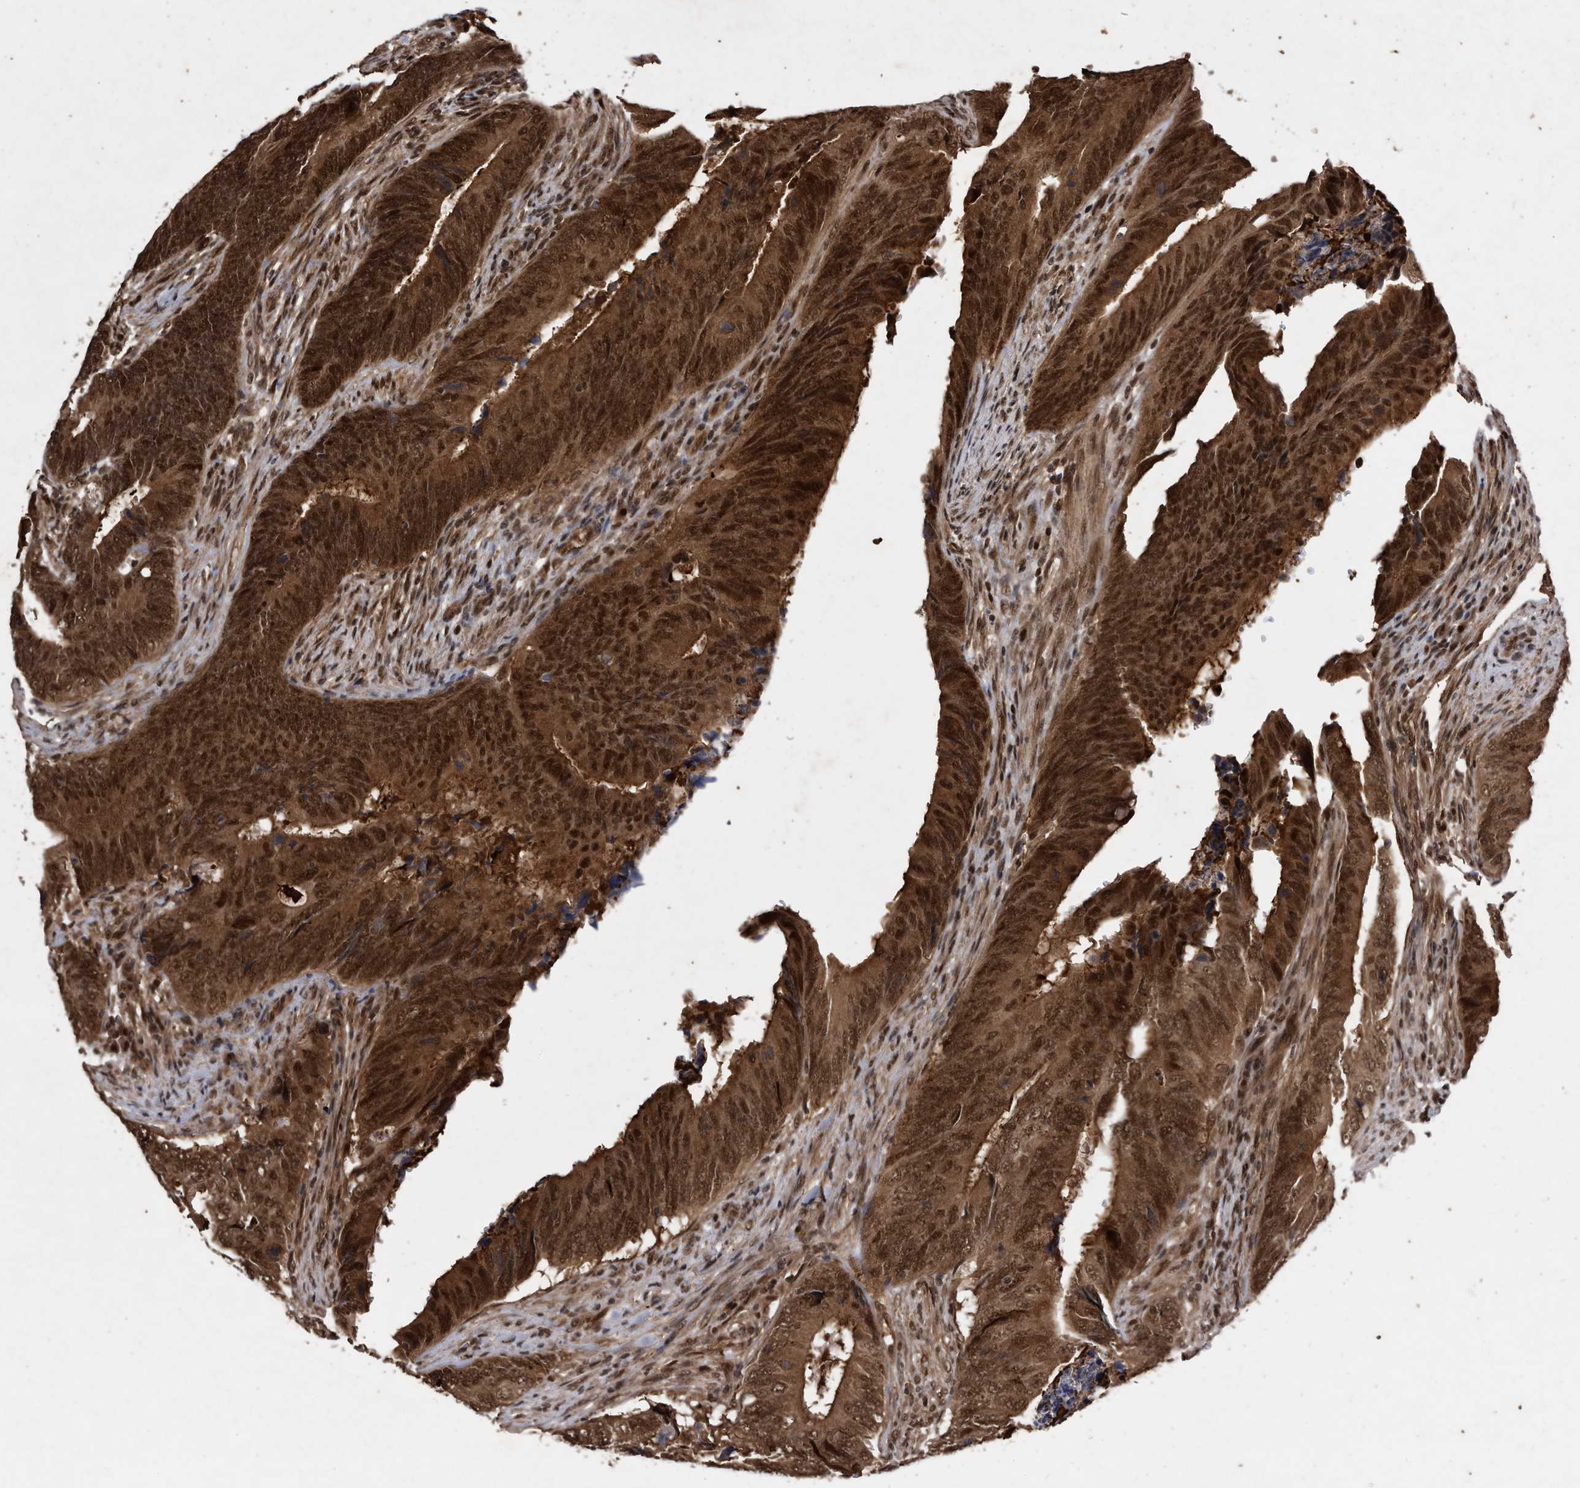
{"staining": {"intensity": "strong", "quantity": ">75%", "location": "cytoplasmic/membranous,nuclear"}, "tissue": "colorectal cancer", "cell_type": "Tumor cells", "image_type": "cancer", "snomed": [{"axis": "morphology", "description": "Normal tissue, NOS"}, {"axis": "morphology", "description": "Adenocarcinoma, NOS"}, {"axis": "topography", "description": "Colon"}], "caption": "Immunohistochemical staining of human adenocarcinoma (colorectal) displays strong cytoplasmic/membranous and nuclear protein staining in about >75% of tumor cells.", "gene": "RAD23B", "patient": {"sex": "male", "age": 56}}